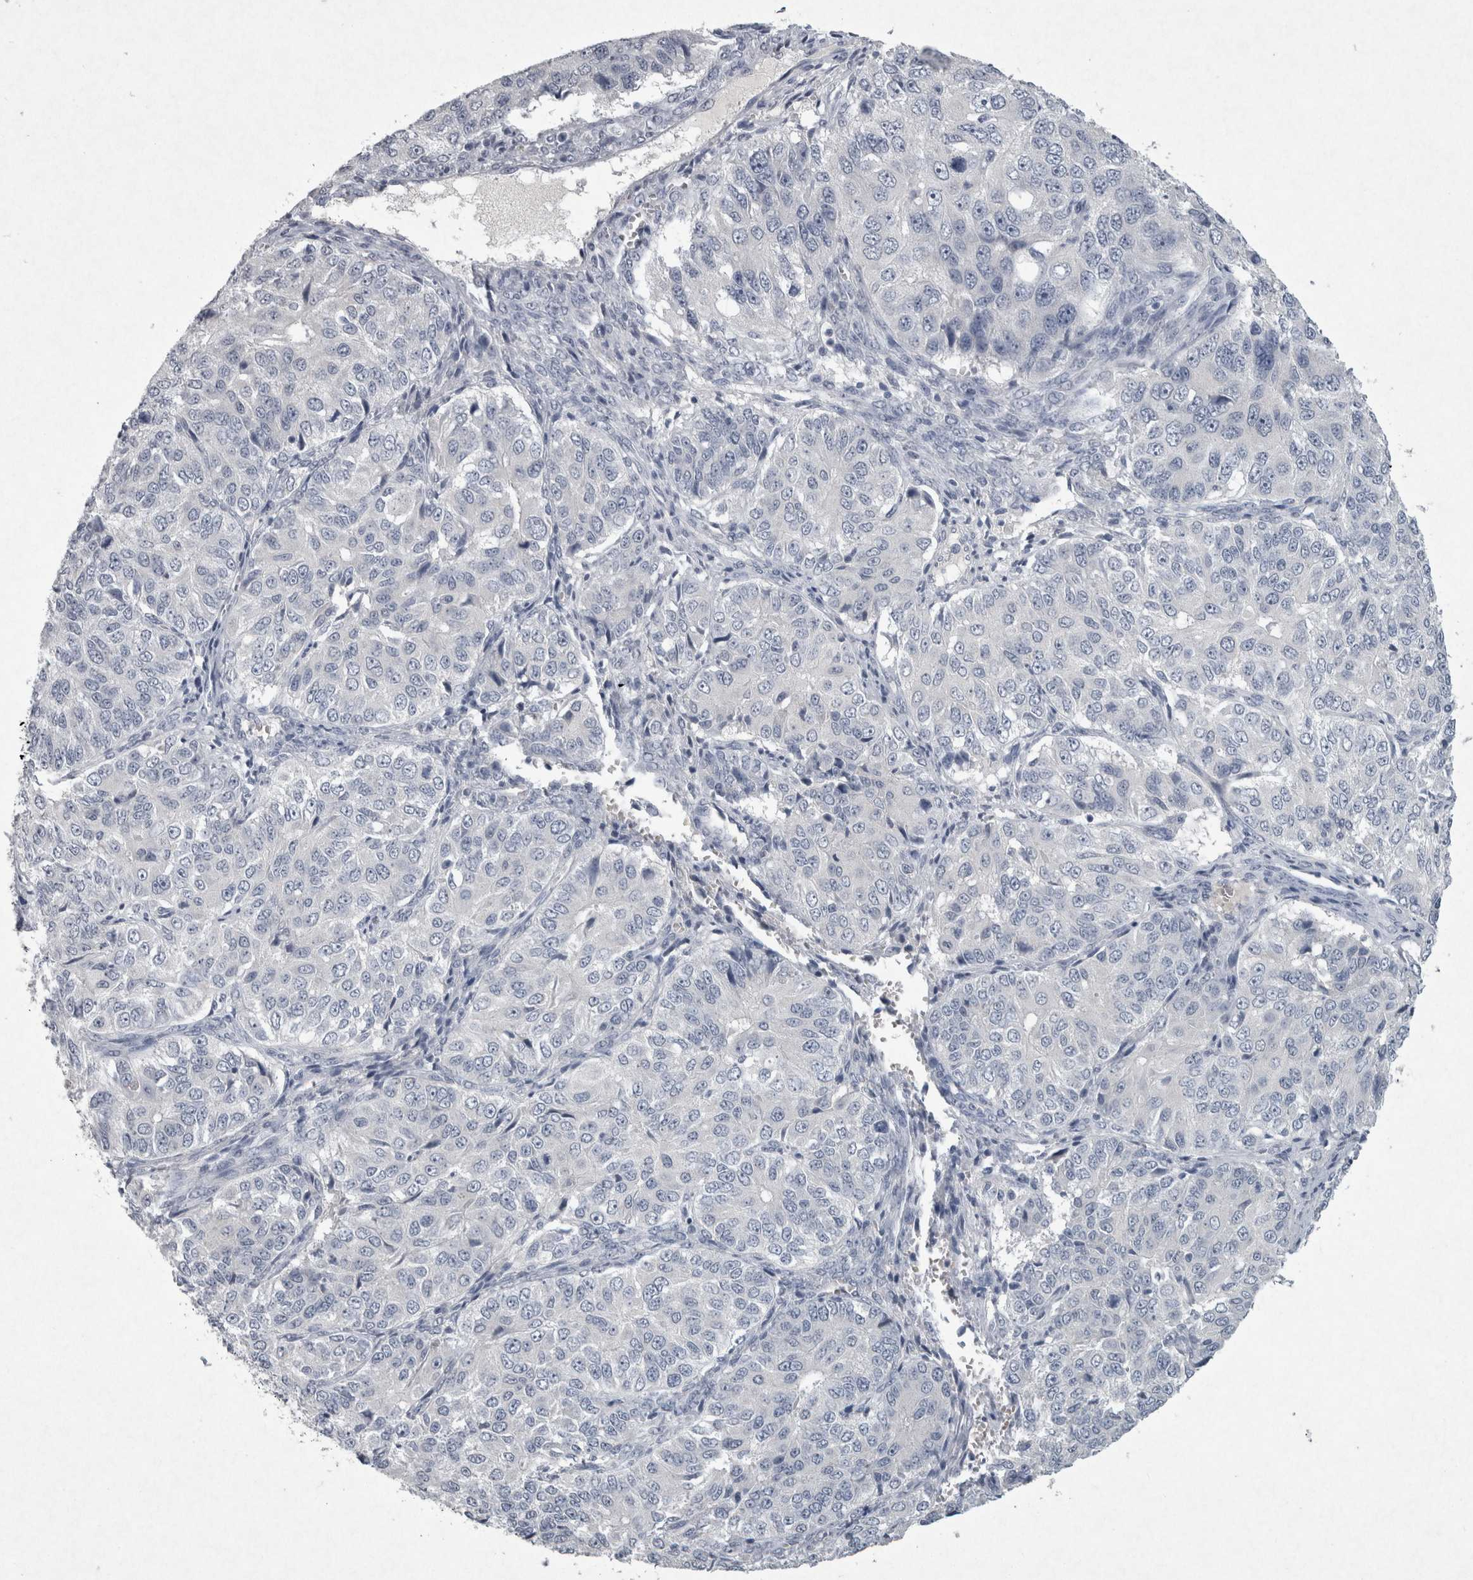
{"staining": {"intensity": "negative", "quantity": "none", "location": "none"}, "tissue": "ovarian cancer", "cell_type": "Tumor cells", "image_type": "cancer", "snomed": [{"axis": "morphology", "description": "Carcinoma, endometroid"}, {"axis": "topography", "description": "Ovary"}], "caption": "A high-resolution micrograph shows immunohistochemistry staining of ovarian cancer (endometroid carcinoma), which displays no significant expression in tumor cells.", "gene": "PDX1", "patient": {"sex": "female", "age": 51}}